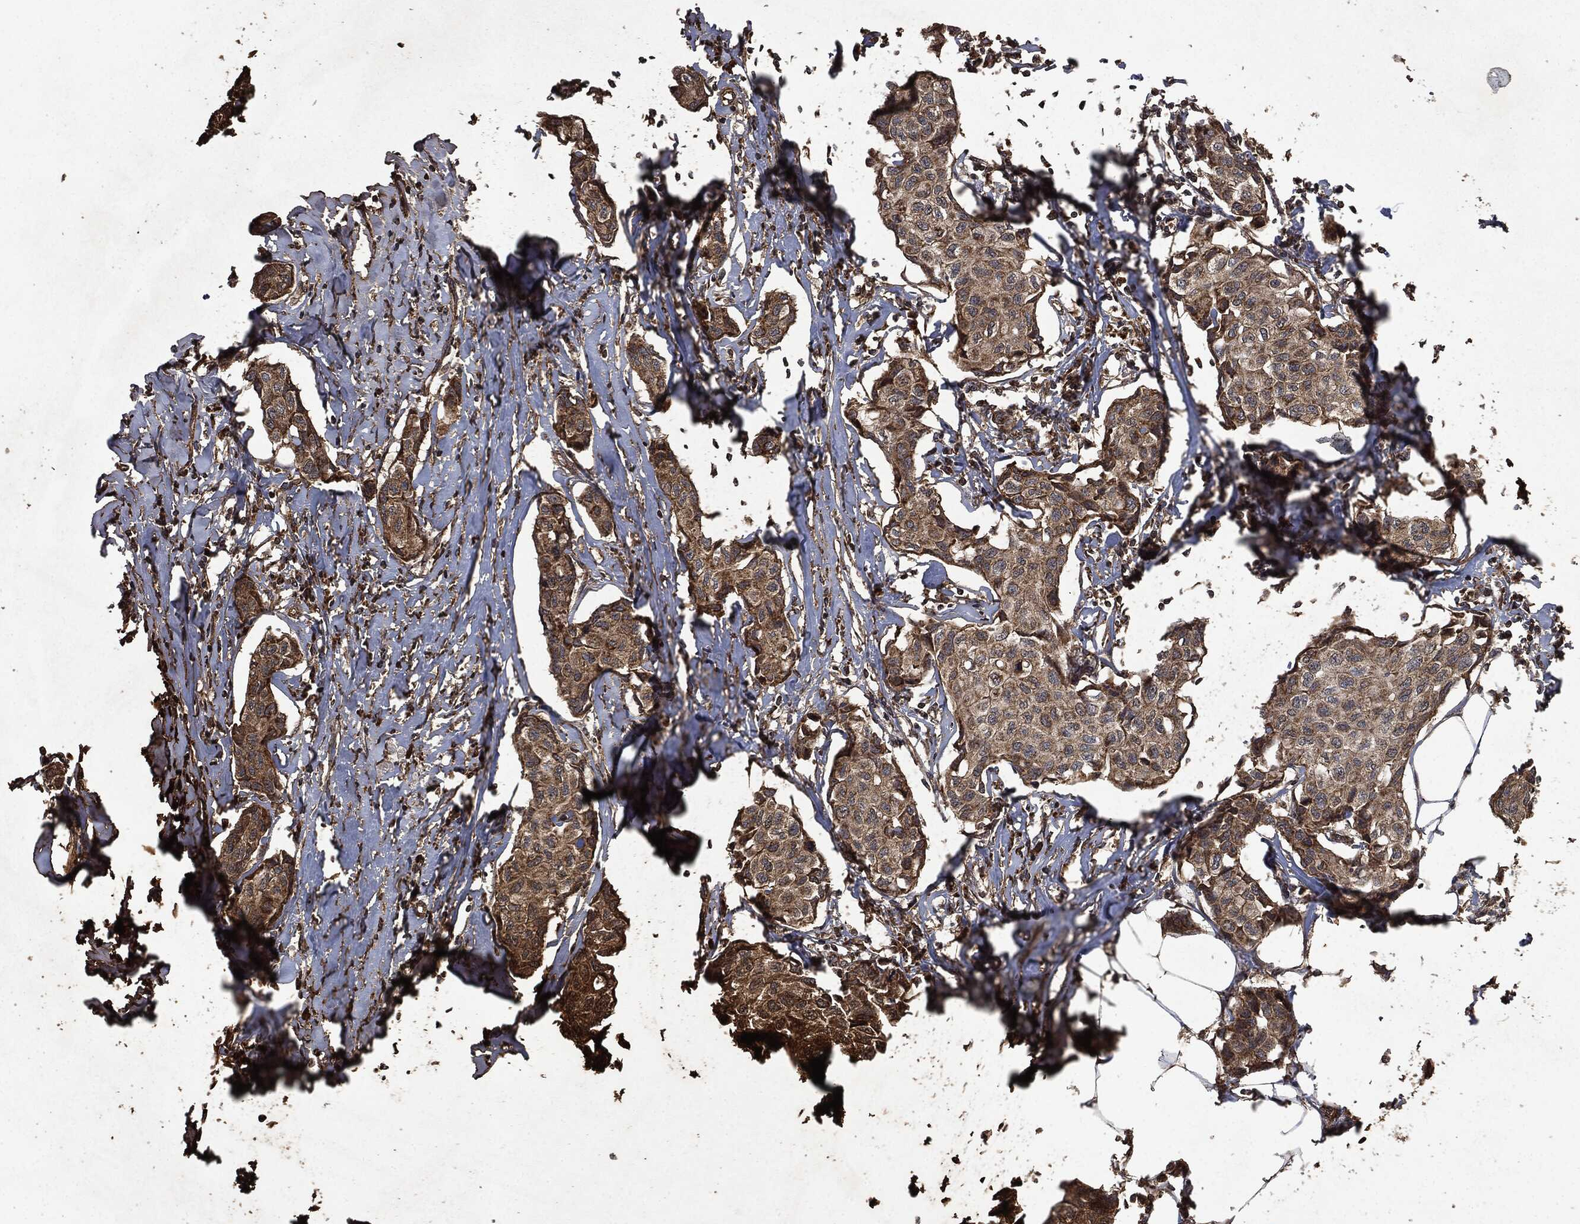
{"staining": {"intensity": "strong", "quantity": "25%-75%", "location": "cytoplasmic/membranous"}, "tissue": "breast cancer", "cell_type": "Tumor cells", "image_type": "cancer", "snomed": [{"axis": "morphology", "description": "Duct carcinoma"}, {"axis": "topography", "description": "Breast"}], "caption": "Immunohistochemistry photomicrograph of invasive ductal carcinoma (breast) stained for a protein (brown), which displays high levels of strong cytoplasmic/membranous expression in about 25%-75% of tumor cells.", "gene": "RYK", "patient": {"sex": "female", "age": 80}}